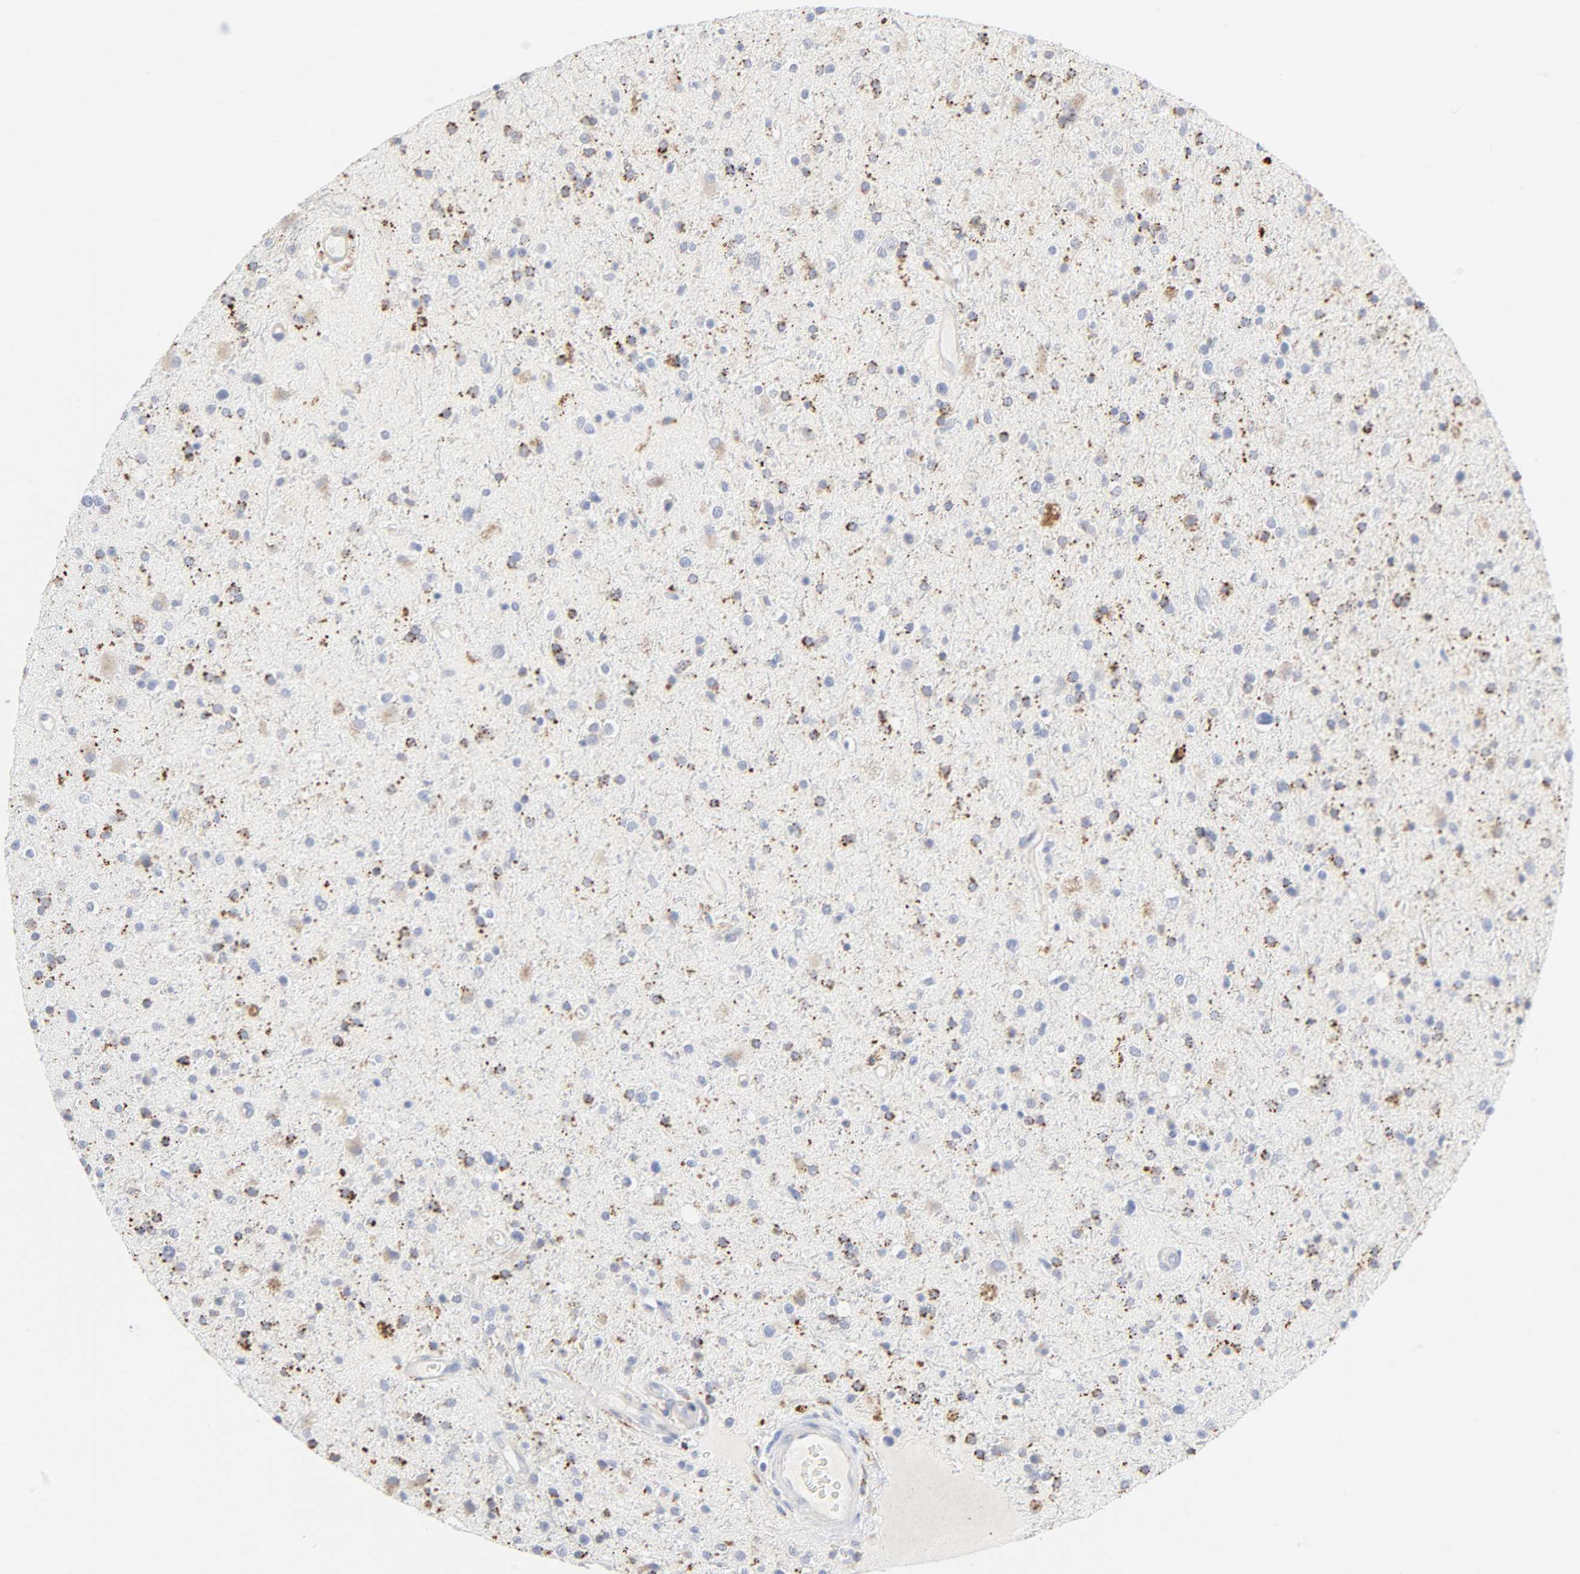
{"staining": {"intensity": "moderate", "quantity": "25%-75%", "location": "cytoplasmic/membranous"}, "tissue": "glioma", "cell_type": "Tumor cells", "image_type": "cancer", "snomed": [{"axis": "morphology", "description": "Glioma, malignant, High grade"}, {"axis": "topography", "description": "Brain"}], "caption": "Brown immunohistochemical staining in human malignant high-grade glioma displays moderate cytoplasmic/membranous expression in about 25%-75% of tumor cells.", "gene": "MAGEB17", "patient": {"sex": "male", "age": 33}}